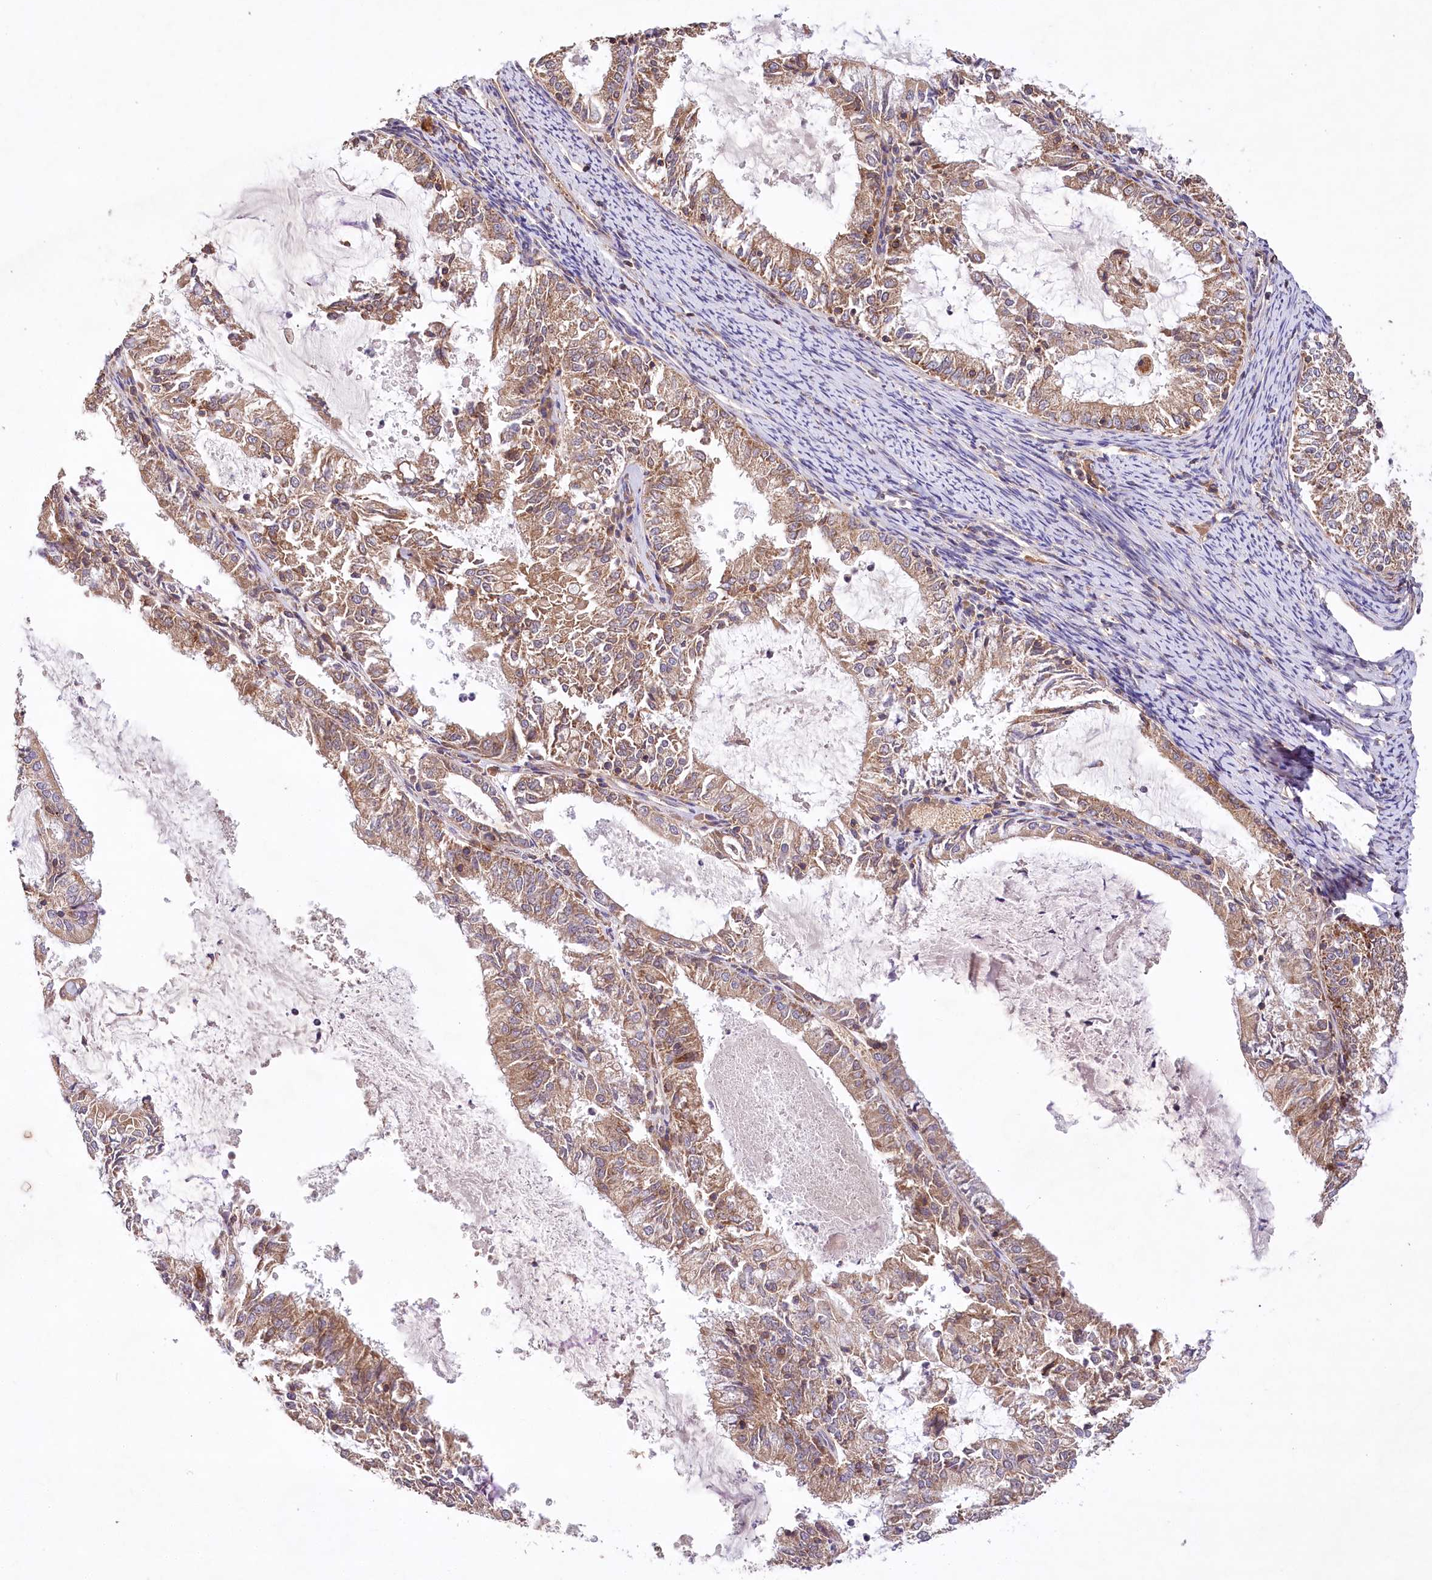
{"staining": {"intensity": "moderate", "quantity": ">75%", "location": "cytoplasmic/membranous"}, "tissue": "endometrial cancer", "cell_type": "Tumor cells", "image_type": "cancer", "snomed": [{"axis": "morphology", "description": "Adenocarcinoma, NOS"}, {"axis": "topography", "description": "Endometrium"}], "caption": "Moderate cytoplasmic/membranous expression is present in approximately >75% of tumor cells in endometrial adenocarcinoma. Ihc stains the protein in brown and the nuclei are stained blue.", "gene": "LSS", "patient": {"sex": "female", "age": 57}}